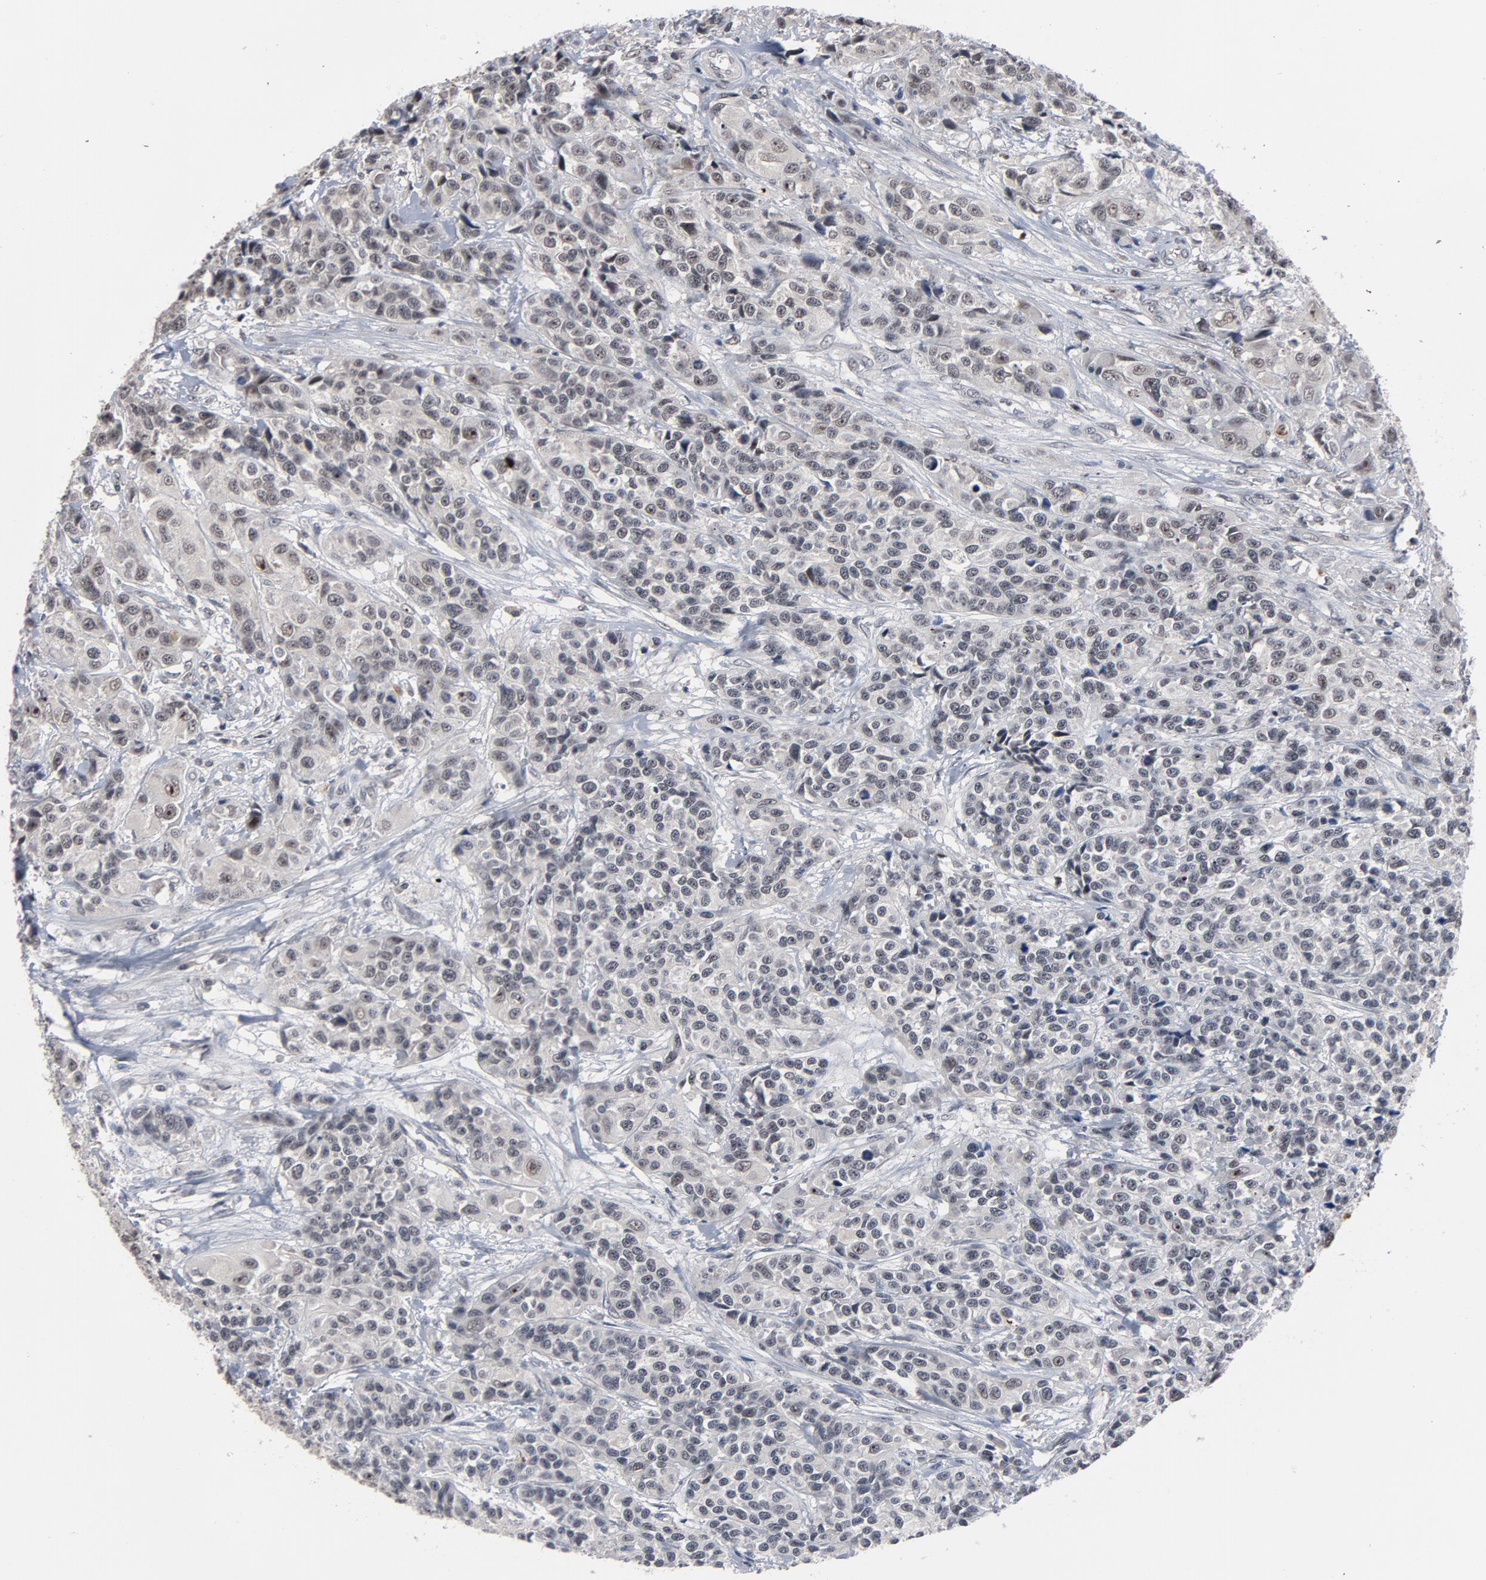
{"staining": {"intensity": "negative", "quantity": "none", "location": "none"}, "tissue": "urothelial cancer", "cell_type": "Tumor cells", "image_type": "cancer", "snomed": [{"axis": "morphology", "description": "Urothelial carcinoma, High grade"}, {"axis": "topography", "description": "Urinary bladder"}], "caption": "An immunohistochemistry (IHC) histopathology image of urothelial cancer is shown. There is no staining in tumor cells of urothelial cancer.", "gene": "RTL5", "patient": {"sex": "female", "age": 81}}